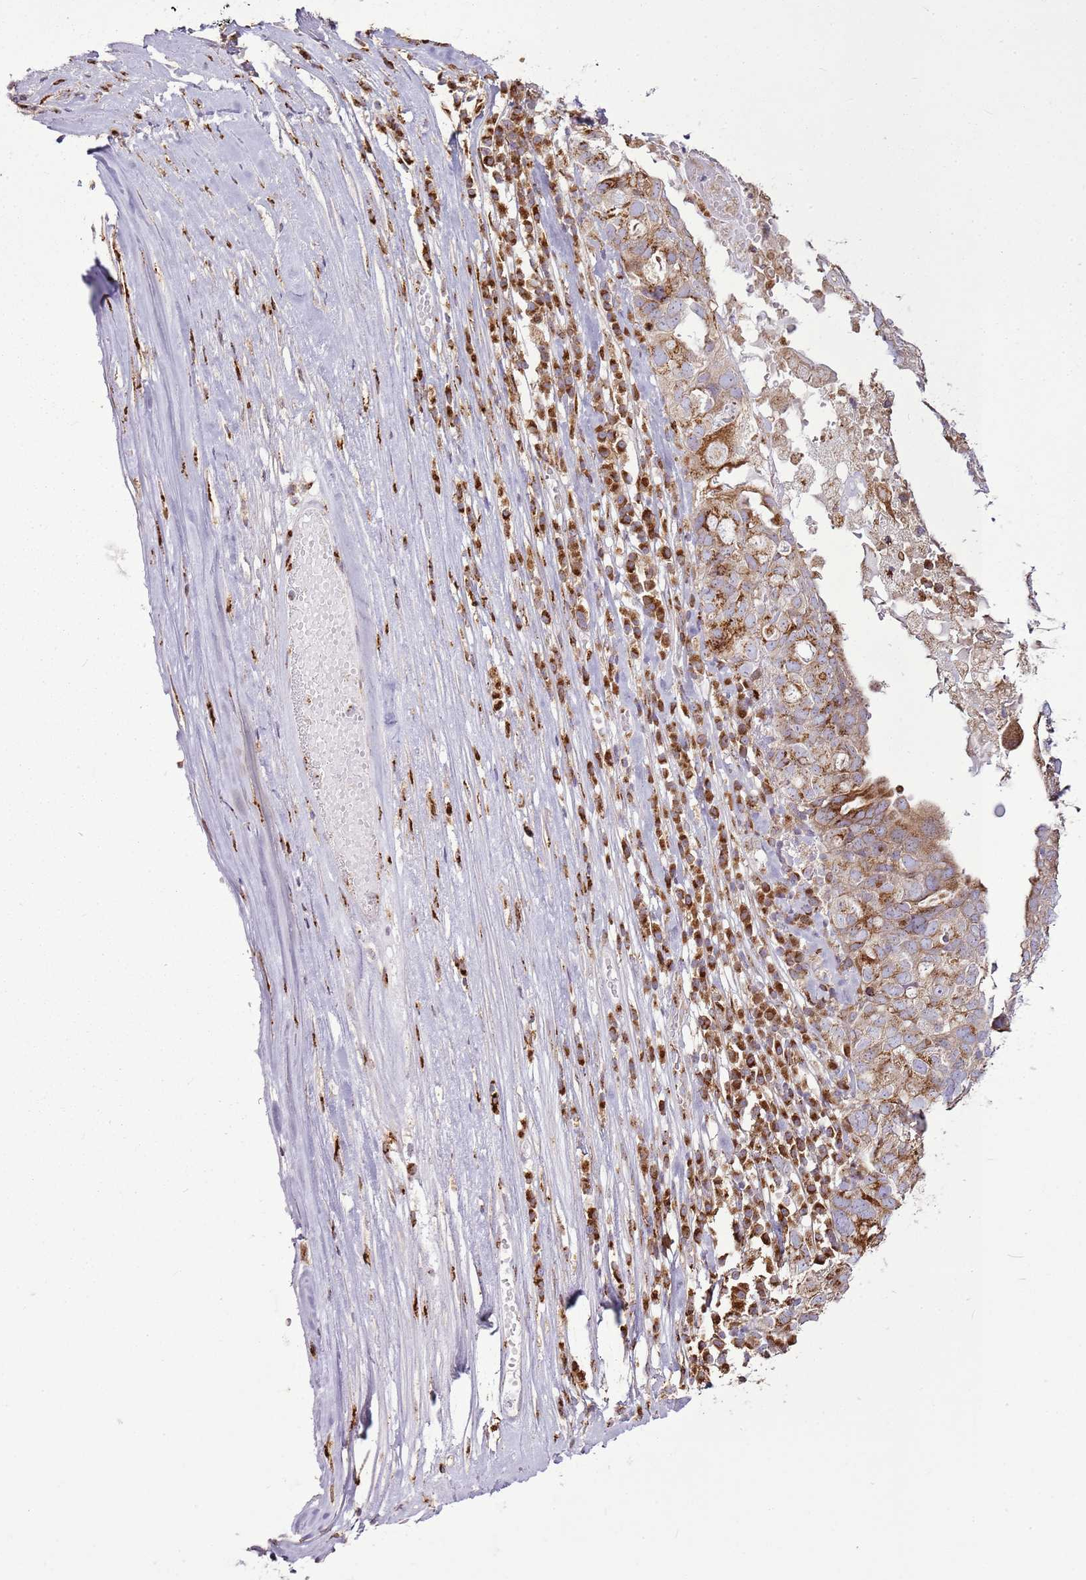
{"staining": {"intensity": "moderate", "quantity": "25%-75%", "location": "cytoplasmic/membranous"}, "tissue": "ovarian cancer", "cell_type": "Tumor cells", "image_type": "cancer", "snomed": [{"axis": "morphology", "description": "Carcinoma, endometroid"}, {"axis": "topography", "description": "Ovary"}], "caption": "An IHC micrograph of tumor tissue is shown. Protein staining in brown labels moderate cytoplasmic/membranous positivity in ovarian cancer within tumor cells. The protein of interest is shown in brown color, while the nuclei are stained blue.", "gene": "TMED10", "patient": {"sex": "female", "age": 62}}